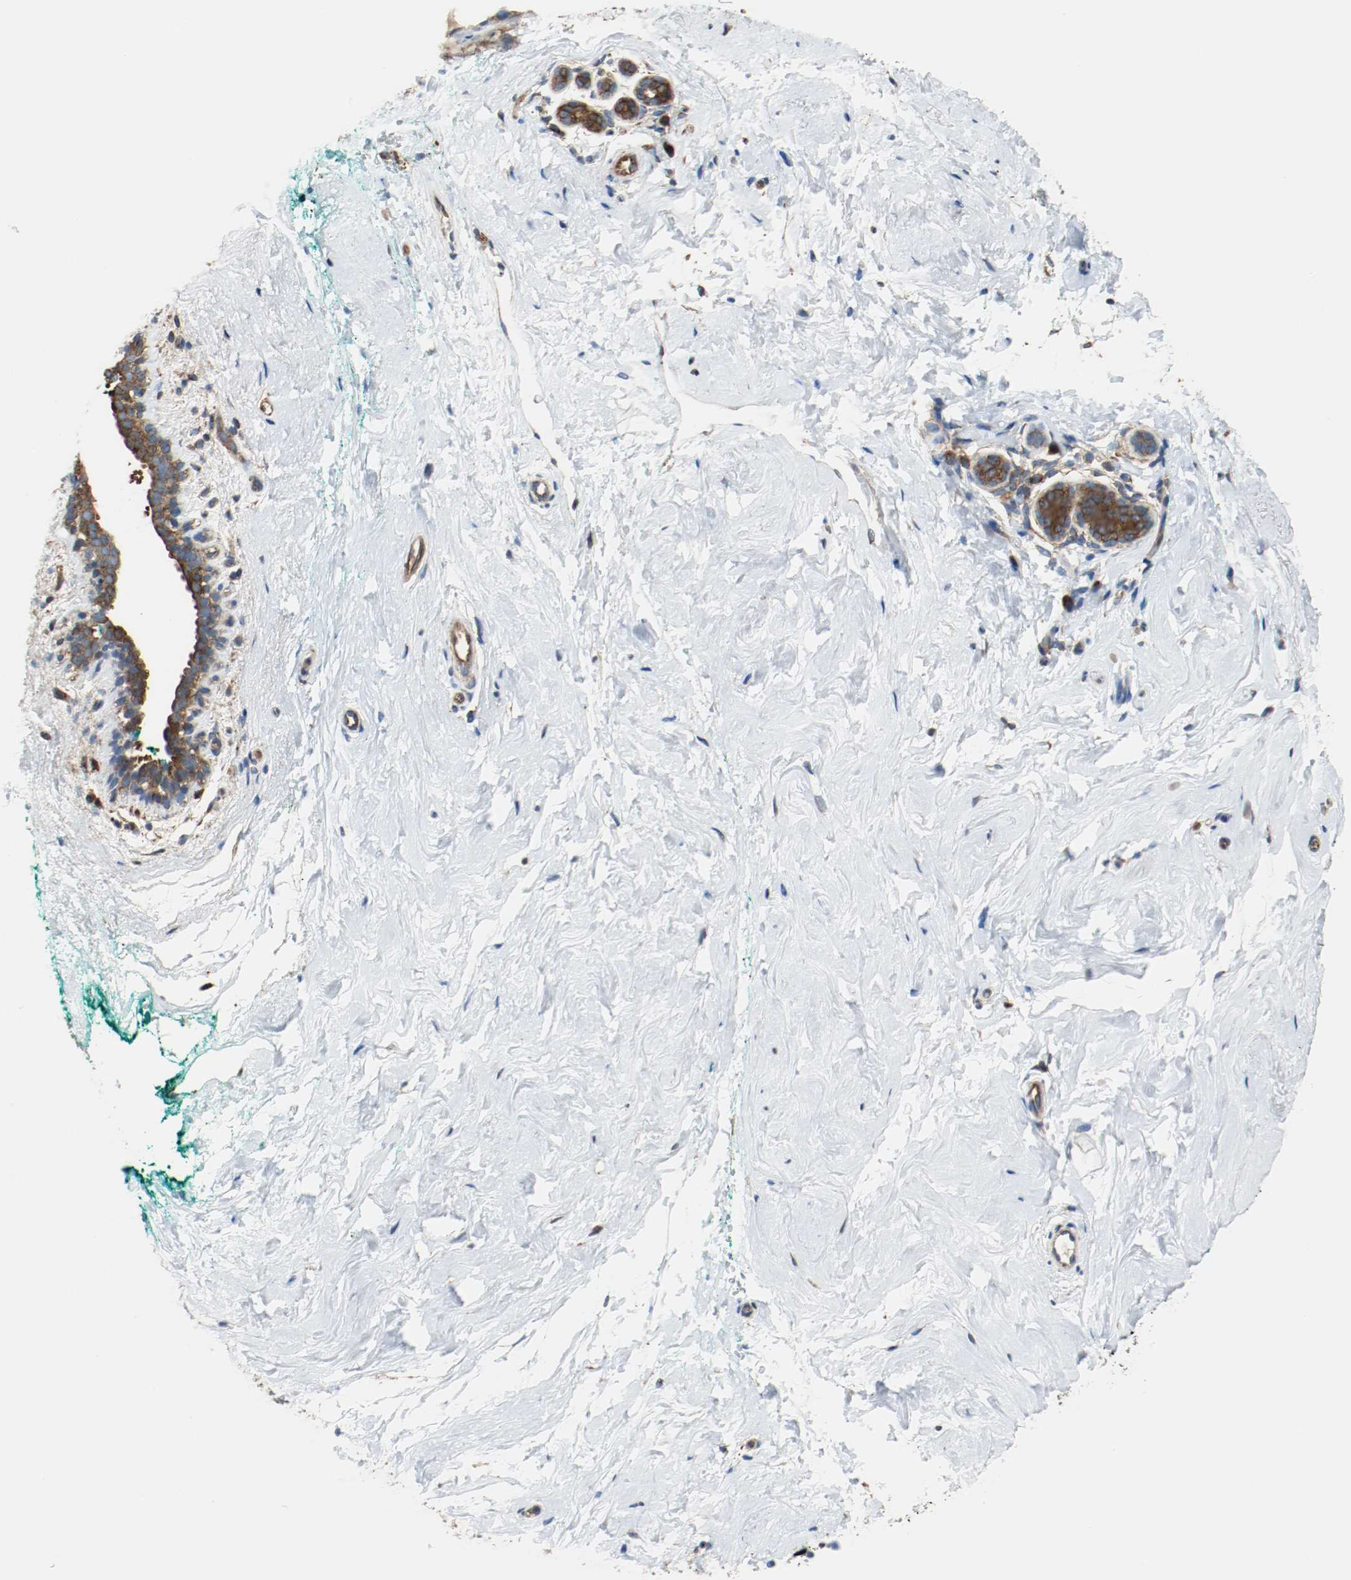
{"staining": {"intensity": "moderate", "quantity": ">75%", "location": "cytoplasmic/membranous"}, "tissue": "breast", "cell_type": "Adipocytes", "image_type": "normal", "snomed": [{"axis": "morphology", "description": "Normal tissue, NOS"}, {"axis": "topography", "description": "Breast"}], "caption": "The micrograph exhibits immunohistochemical staining of normal breast. There is moderate cytoplasmic/membranous positivity is identified in about >75% of adipocytes. (brown staining indicates protein expression, while blue staining denotes nuclei).", "gene": "TUBA3D", "patient": {"sex": "female", "age": 52}}